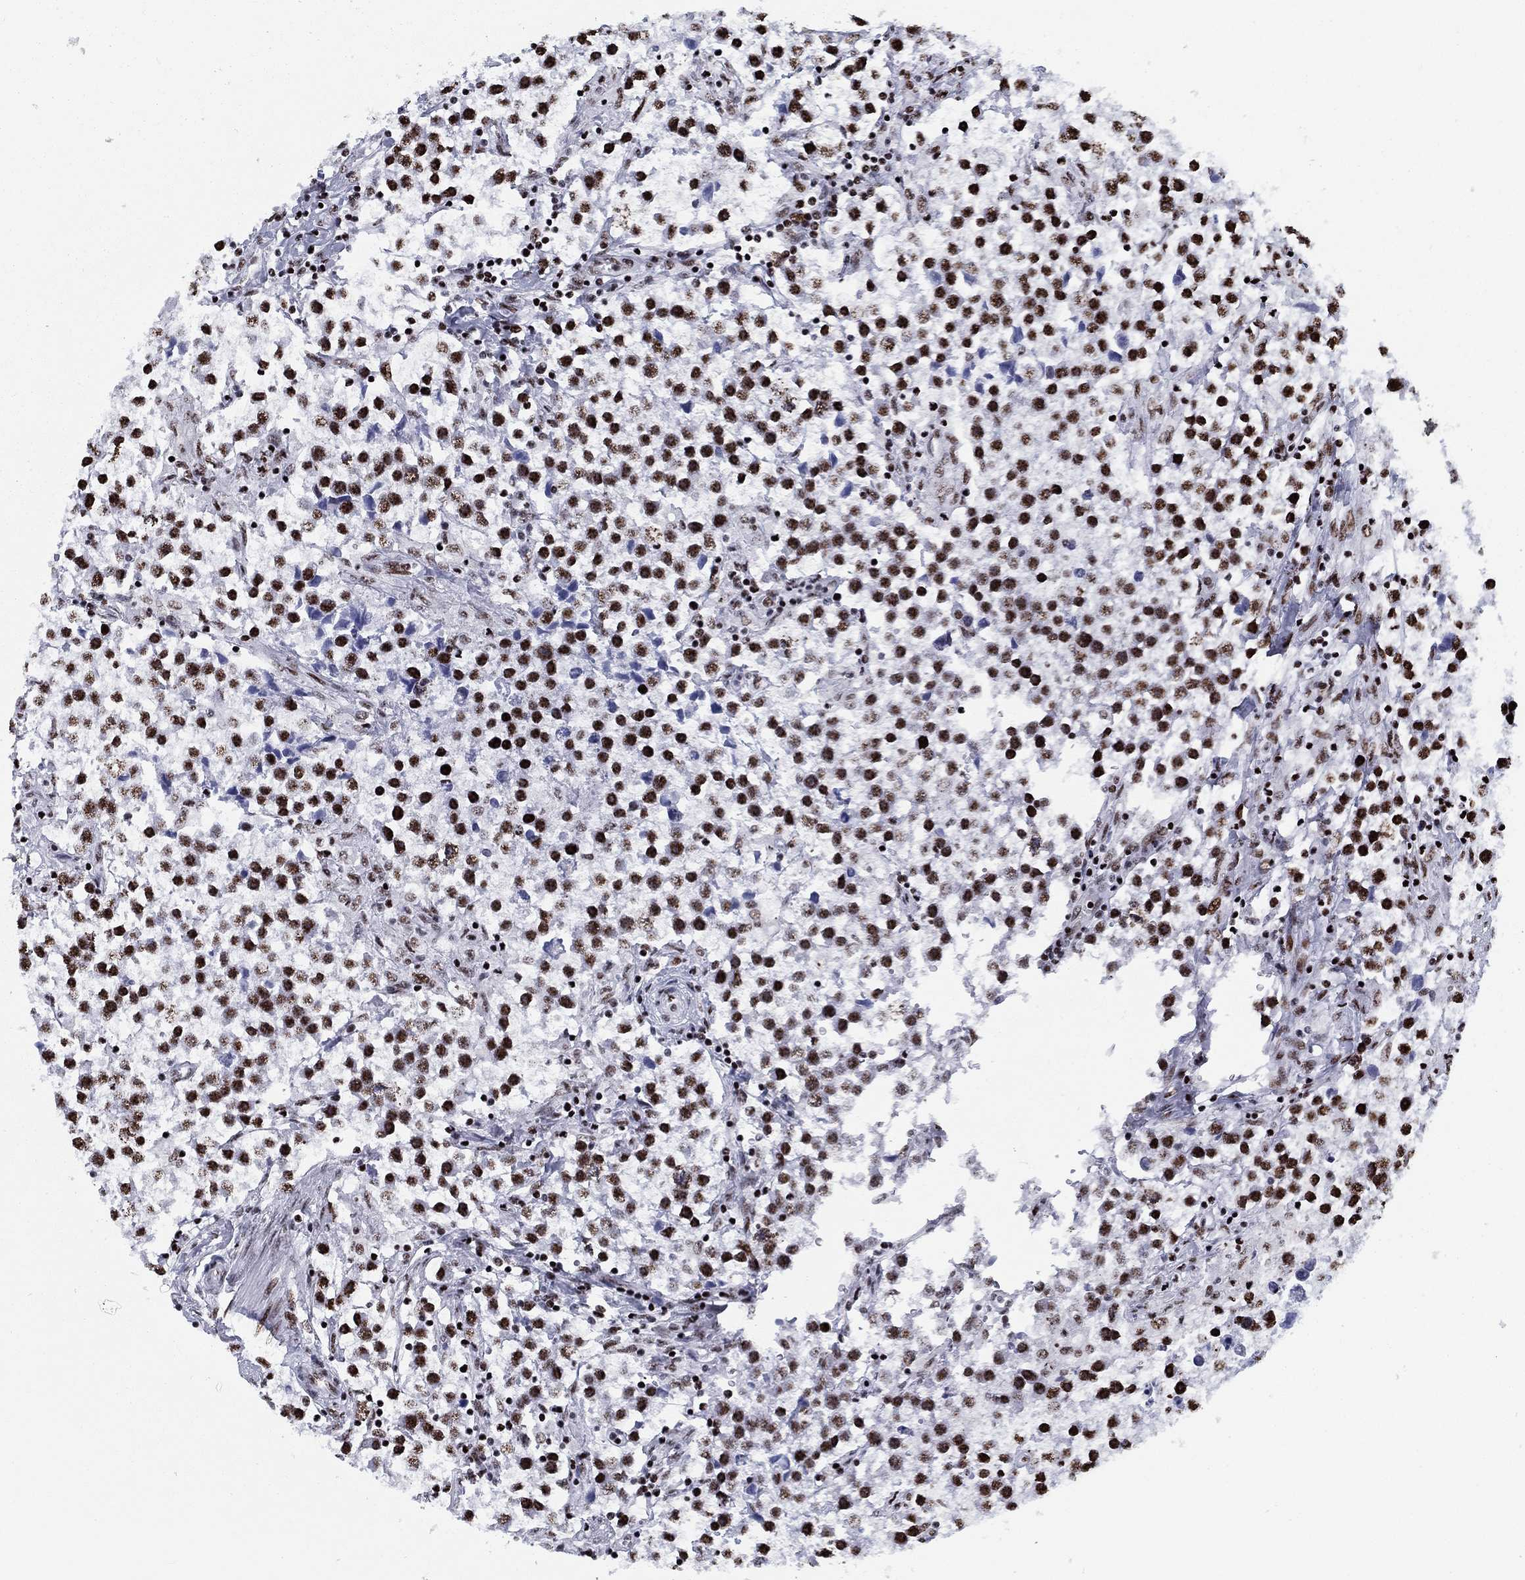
{"staining": {"intensity": "strong", "quantity": ">75%", "location": "nuclear"}, "tissue": "testis cancer", "cell_type": "Tumor cells", "image_type": "cancer", "snomed": [{"axis": "morphology", "description": "Seminoma, NOS"}, {"axis": "topography", "description": "Testis"}], "caption": "Brown immunohistochemical staining in testis cancer (seminoma) demonstrates strong nuclear positivity in approximately >75% of tumor cells.", "gene": "CYB561D2", "patient": {"sex": "male", "age": 59}}